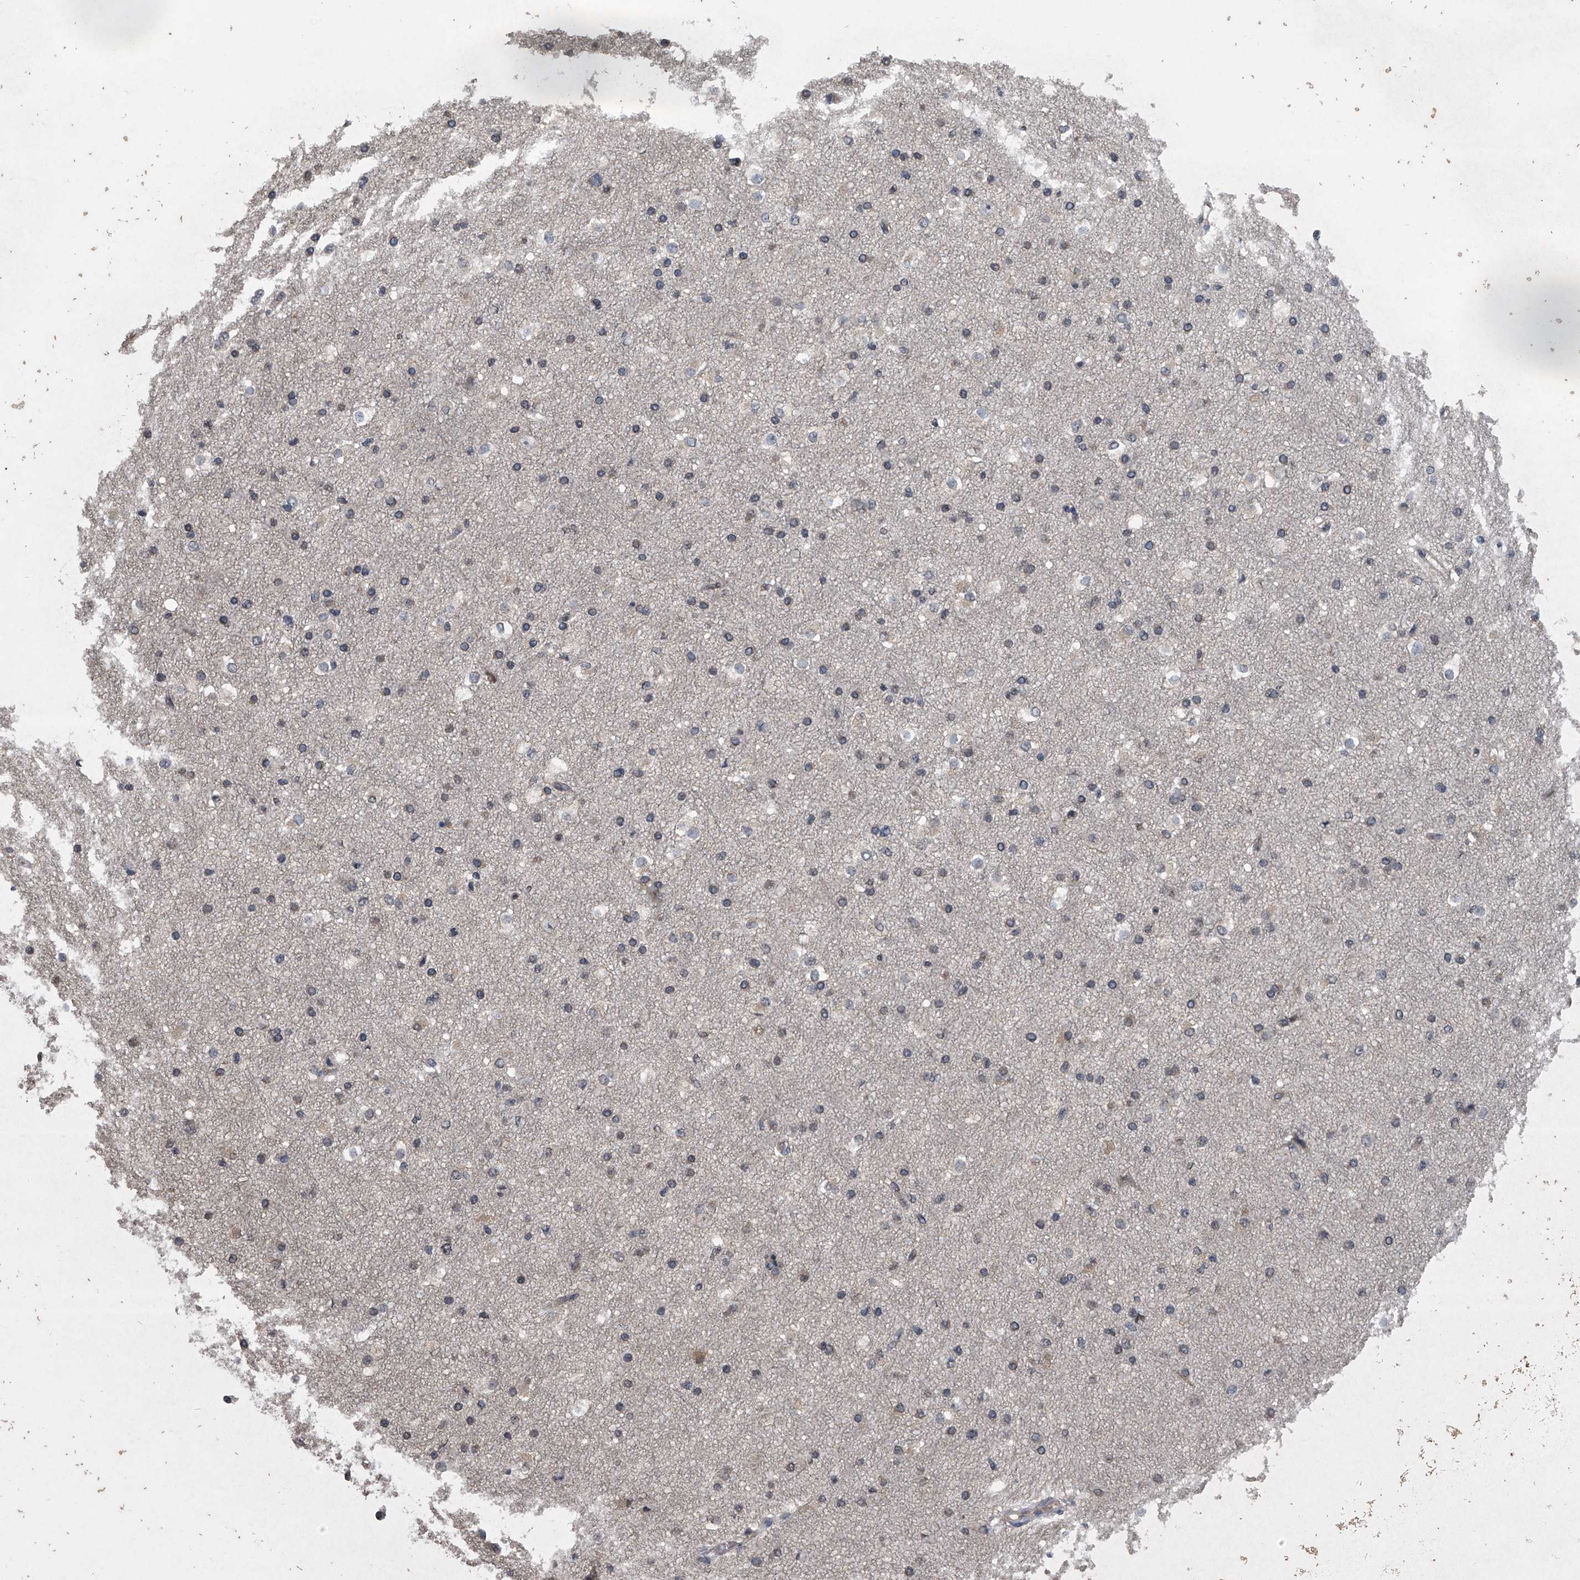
{"staining": {"intensity": "weak", "quantity": "<25%", "location": "cytoplasmic/membranous"}, "tissue": "cerebral cortex", "cell_type": "Endothelial cells", "image_type": "normal", "snomed": [{"axis": "morphology", "description": "Normal tissue, NOS"}, {"axis": "morphology", "description": "Developmental malformation"}, {"axis": "topography", "description": "Cerebral cortex"}], "caption": "Immunohistochemistry (IHC) of benign human cerebral cortex reveals no expression in endothelial cells. Nuclei are stained in blue.", "gene": "TSNAX", "patient": {"sex": "female", "age": 30}}